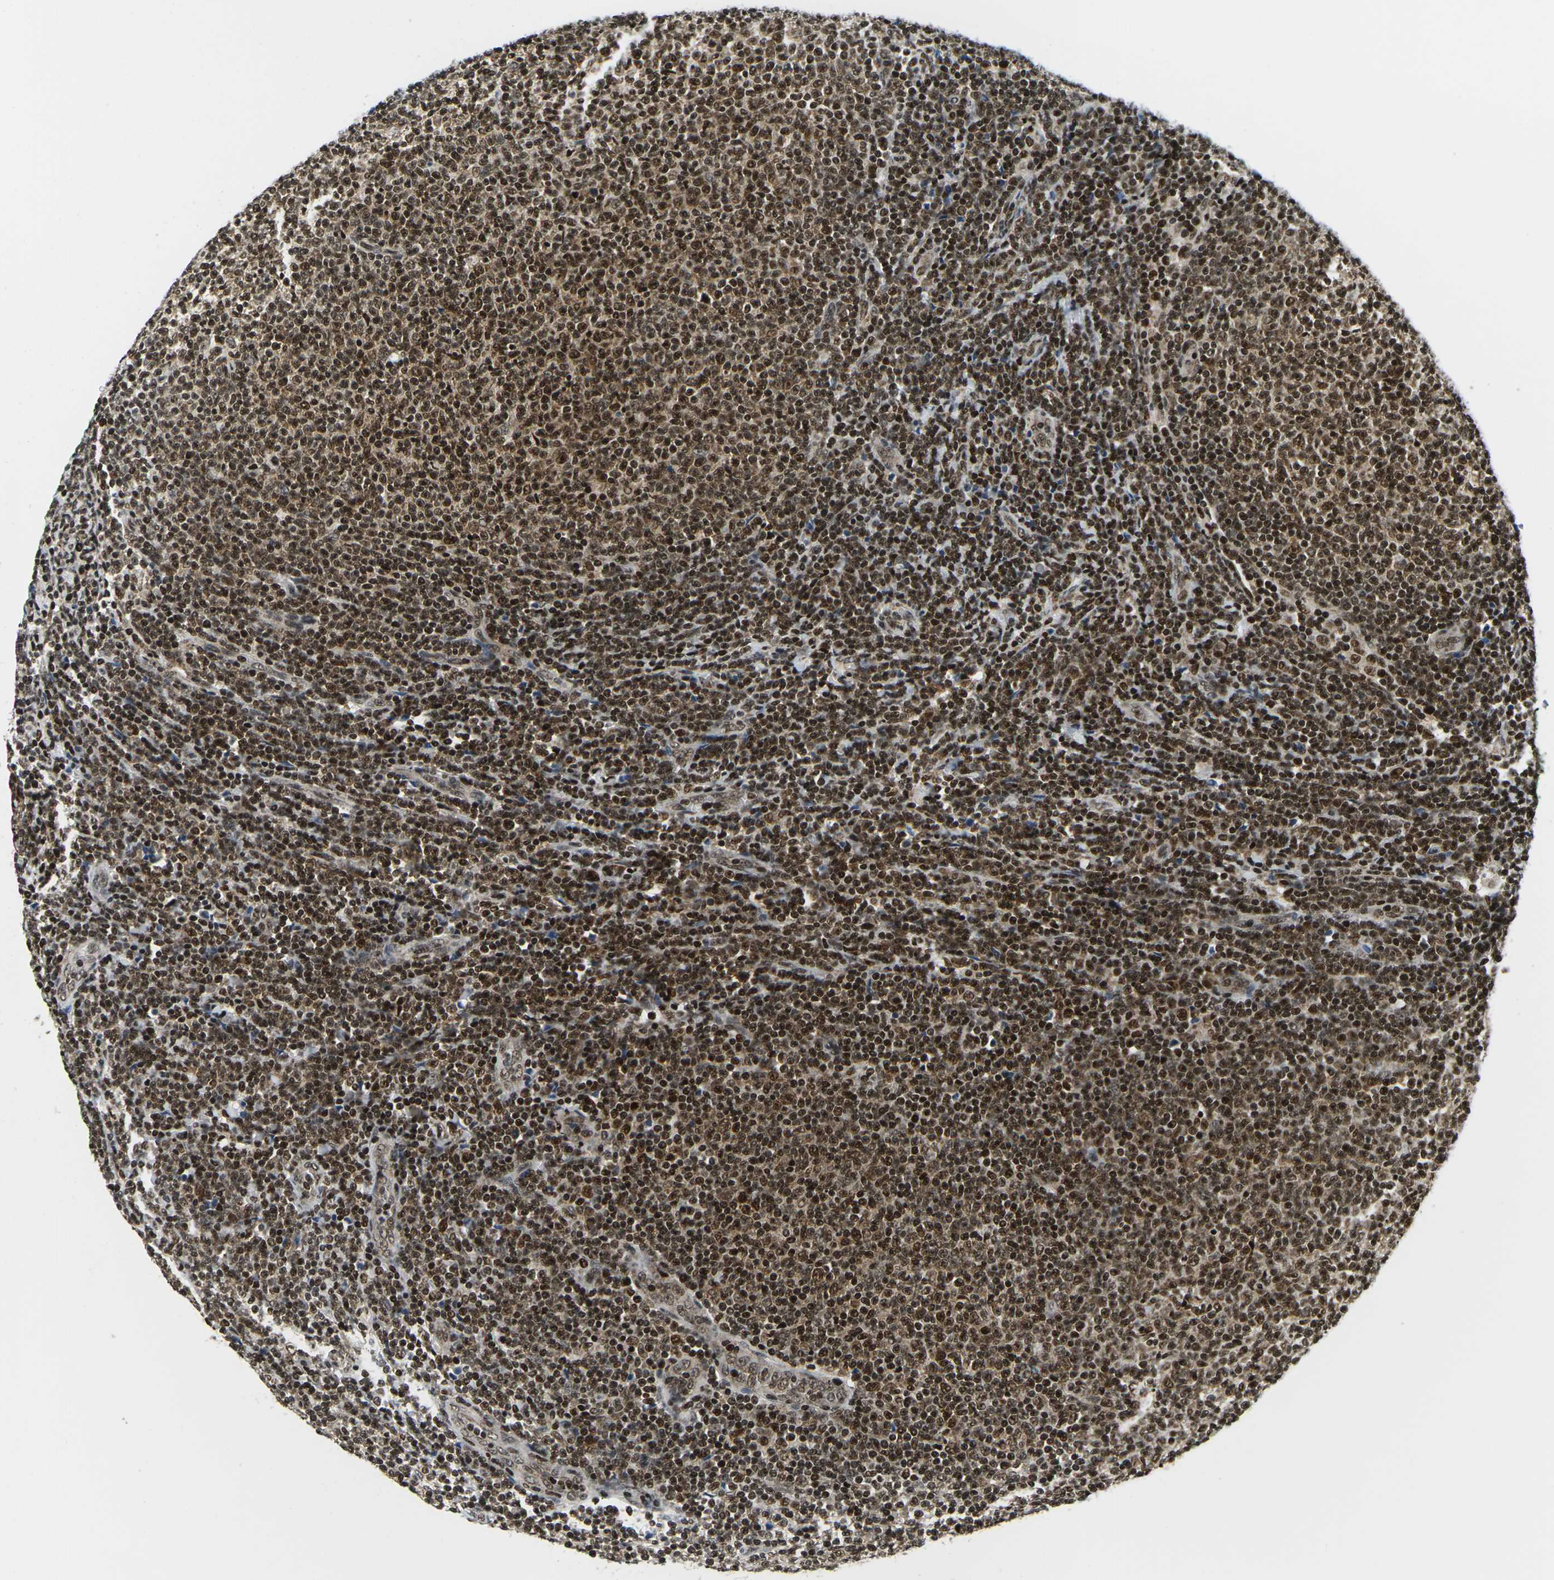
{"staining": {"intensity": "strong", "quantity": ">75%", "location": "cytoplasmic/membranous,nuclear"}, "tissue": "lymphoma", "cell_type": "Tumor cells", "image_type": "cancer", "snomed": [{"axis": "morphology", "description": "Malignant lymphoma, non-Hodgkin's type, Low grade"}, {"axis": "topography", "description": "Lymph node"}], "caption": "IHC histopathology image of low-grade malignant lymphoma, non-Hodgkin's type stained for a protein (brown), which shows high levels of strong cytoplasmic/membranous and nuclear staining in approximately >75% of tumor cells.", "gene": "CELF1", "patient": {"sex": "male", "age": 66}}